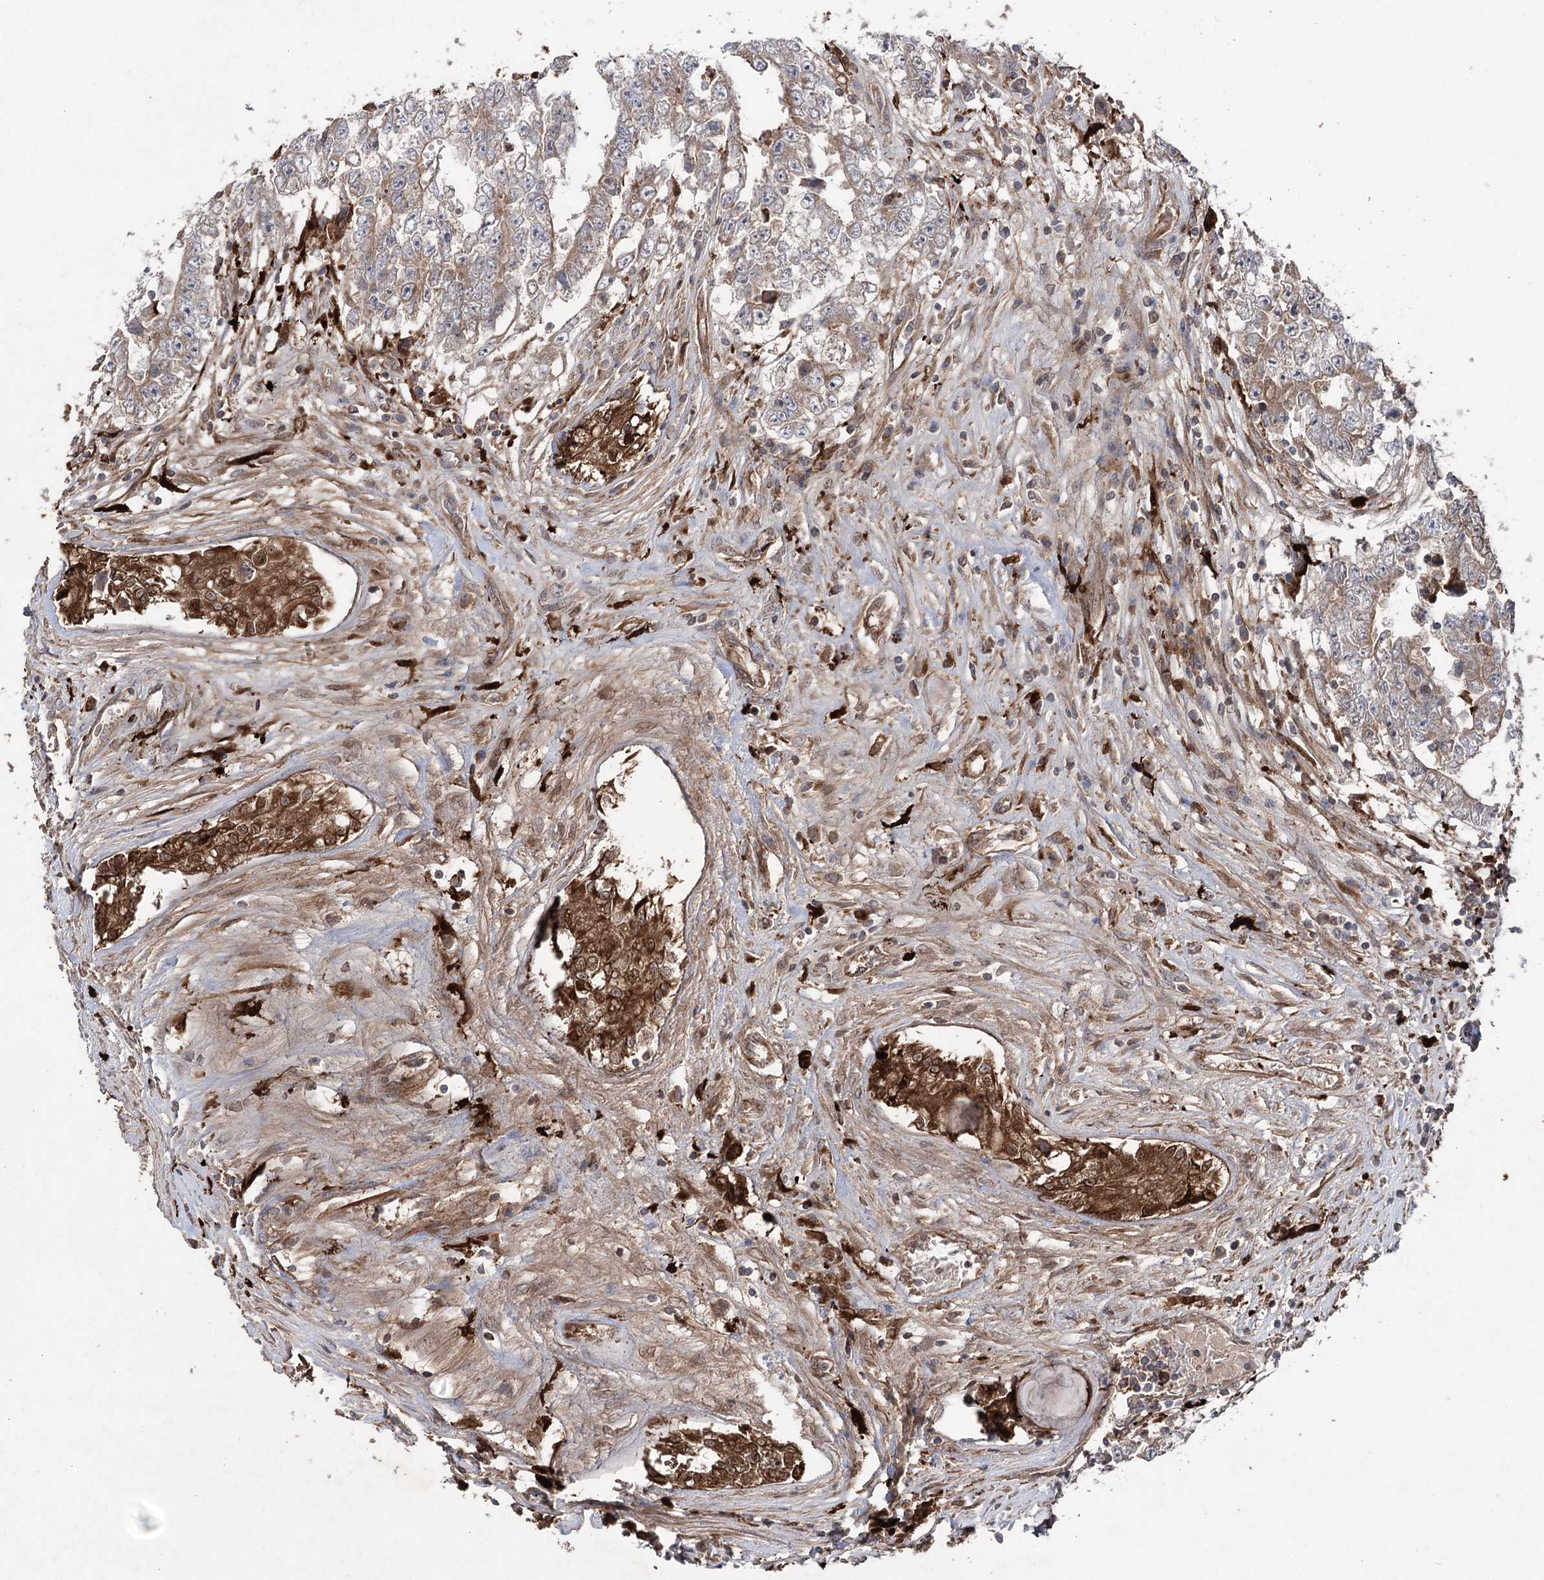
{"staining": {"intensity": "moderate", "quantity": "25%-75%", "location": "cytoplasmic/membranous"}, "tissue": "testis cancer", "cell_type": "Tumor cells", "image_type": "cancer", "snomed": [{"axis": "morphology", "description": "Carcinoma, Embryonal, NOS"}, {"axis": "topography", "description": "Testis"}], "caption": "There is medium levels of moderate cytoplasmic/membranous expression in tumor cells of testis cancer, as demonstrated by immunohistochemical staining (brown color).", "gene": "OTUD1", "patient": {"sex": "male", "age": 25}}